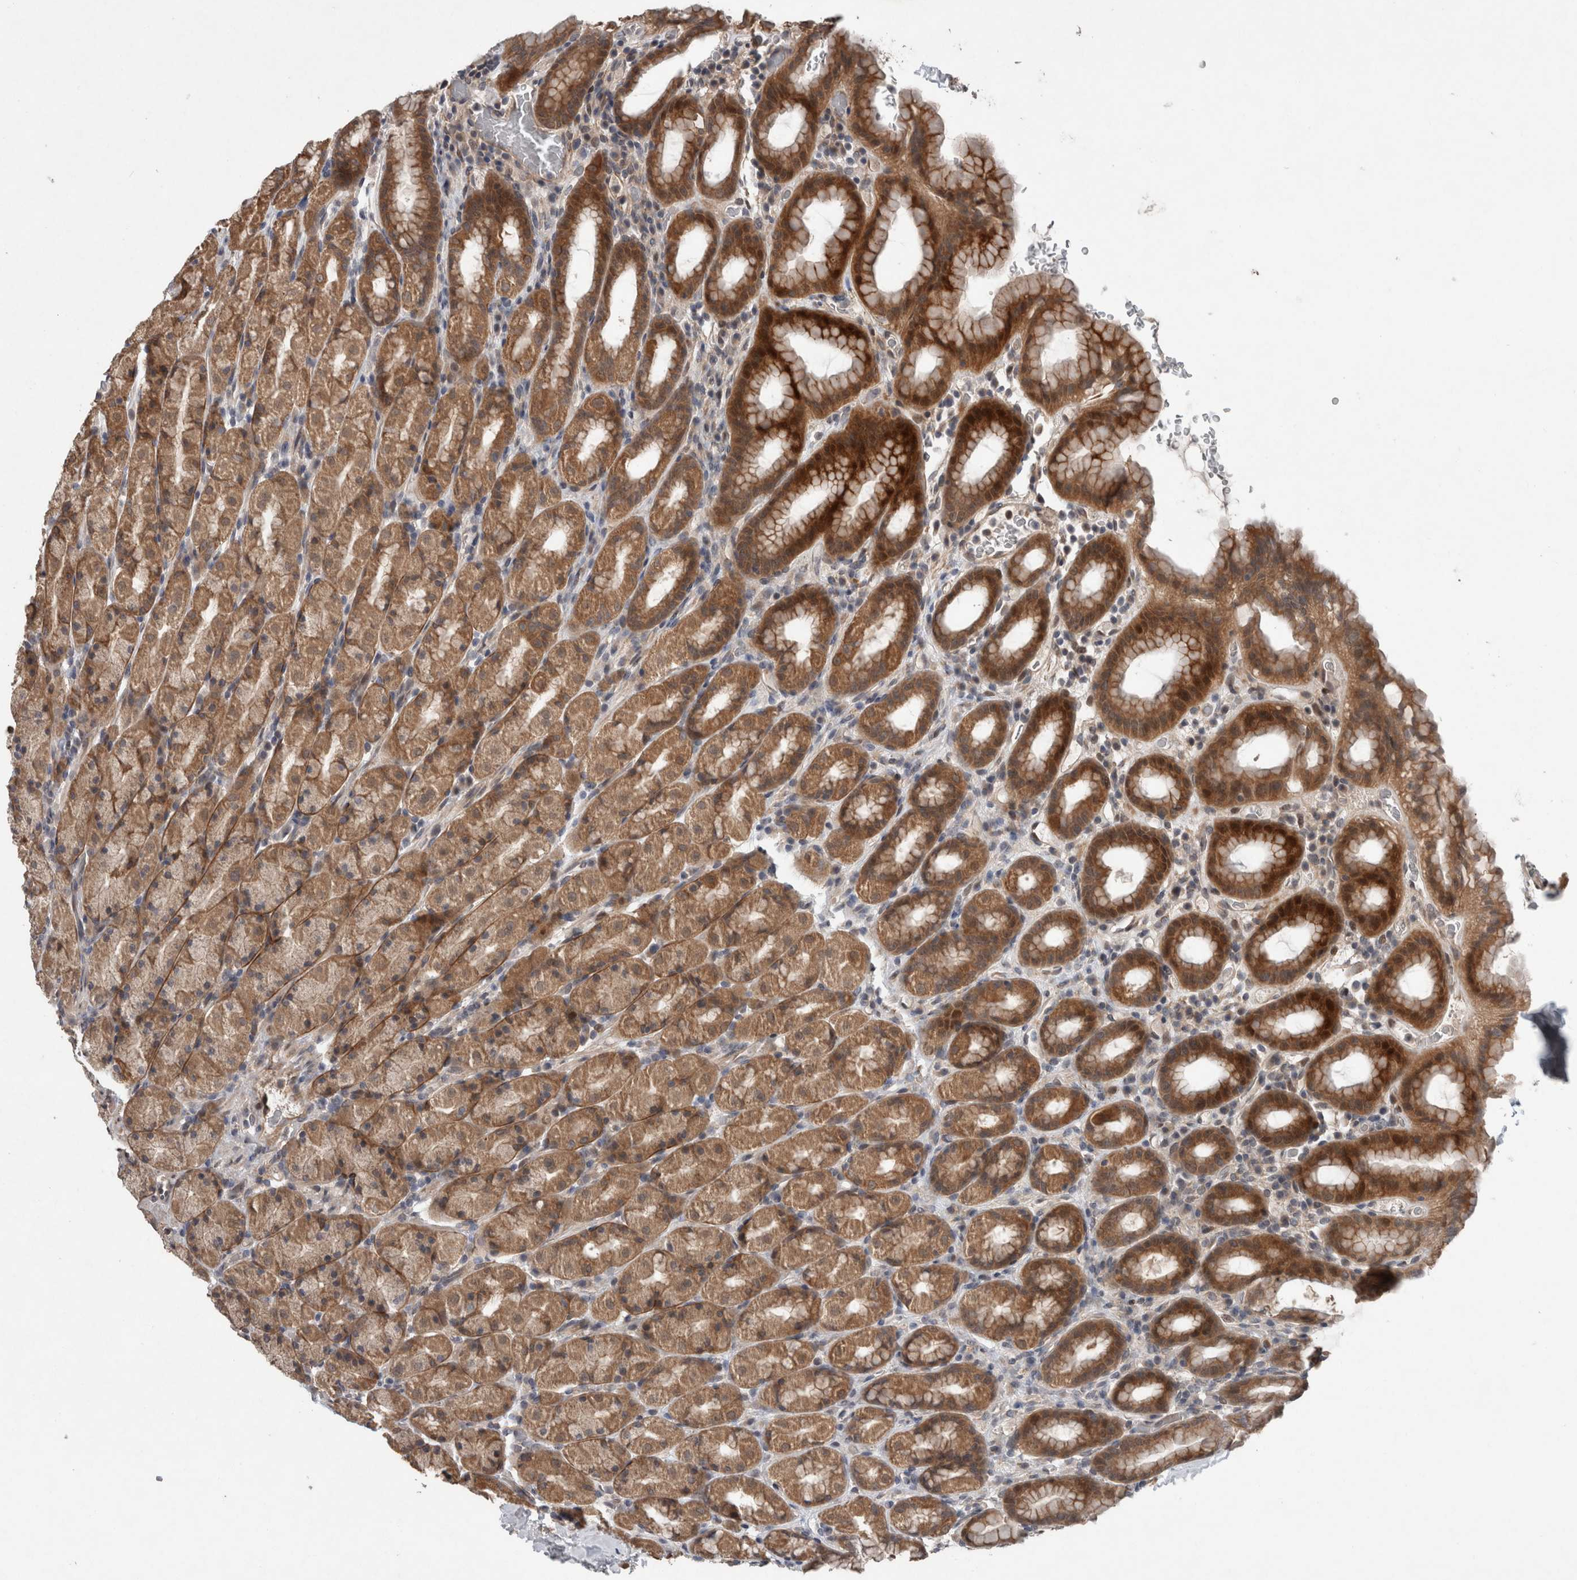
{"staining": {"intensity": "moderate", "quantity": ">75%", "location": "cytoplasmic/membranous"}, "tissue": "stomach", "cell_type": "Glandular cells", "image_type": "normal", "snomed": [{"axis": "morphology", "description": "Normal tissue, NOS"}, {"axis": "topography", "description": "Stomach, upper"}], "caption": "Immunohistochemistry histopathology image of normal stomach: human stomach stained using immunohistochemistry shows medium levels of moderate protein expression localized specifically in the cytoplasmic/membranous of glandular cells, appearing as a cytoplasmic/membranous brown color.", "gene": "GIMAP6", "patient": {"sex": "male", "age": 68}}